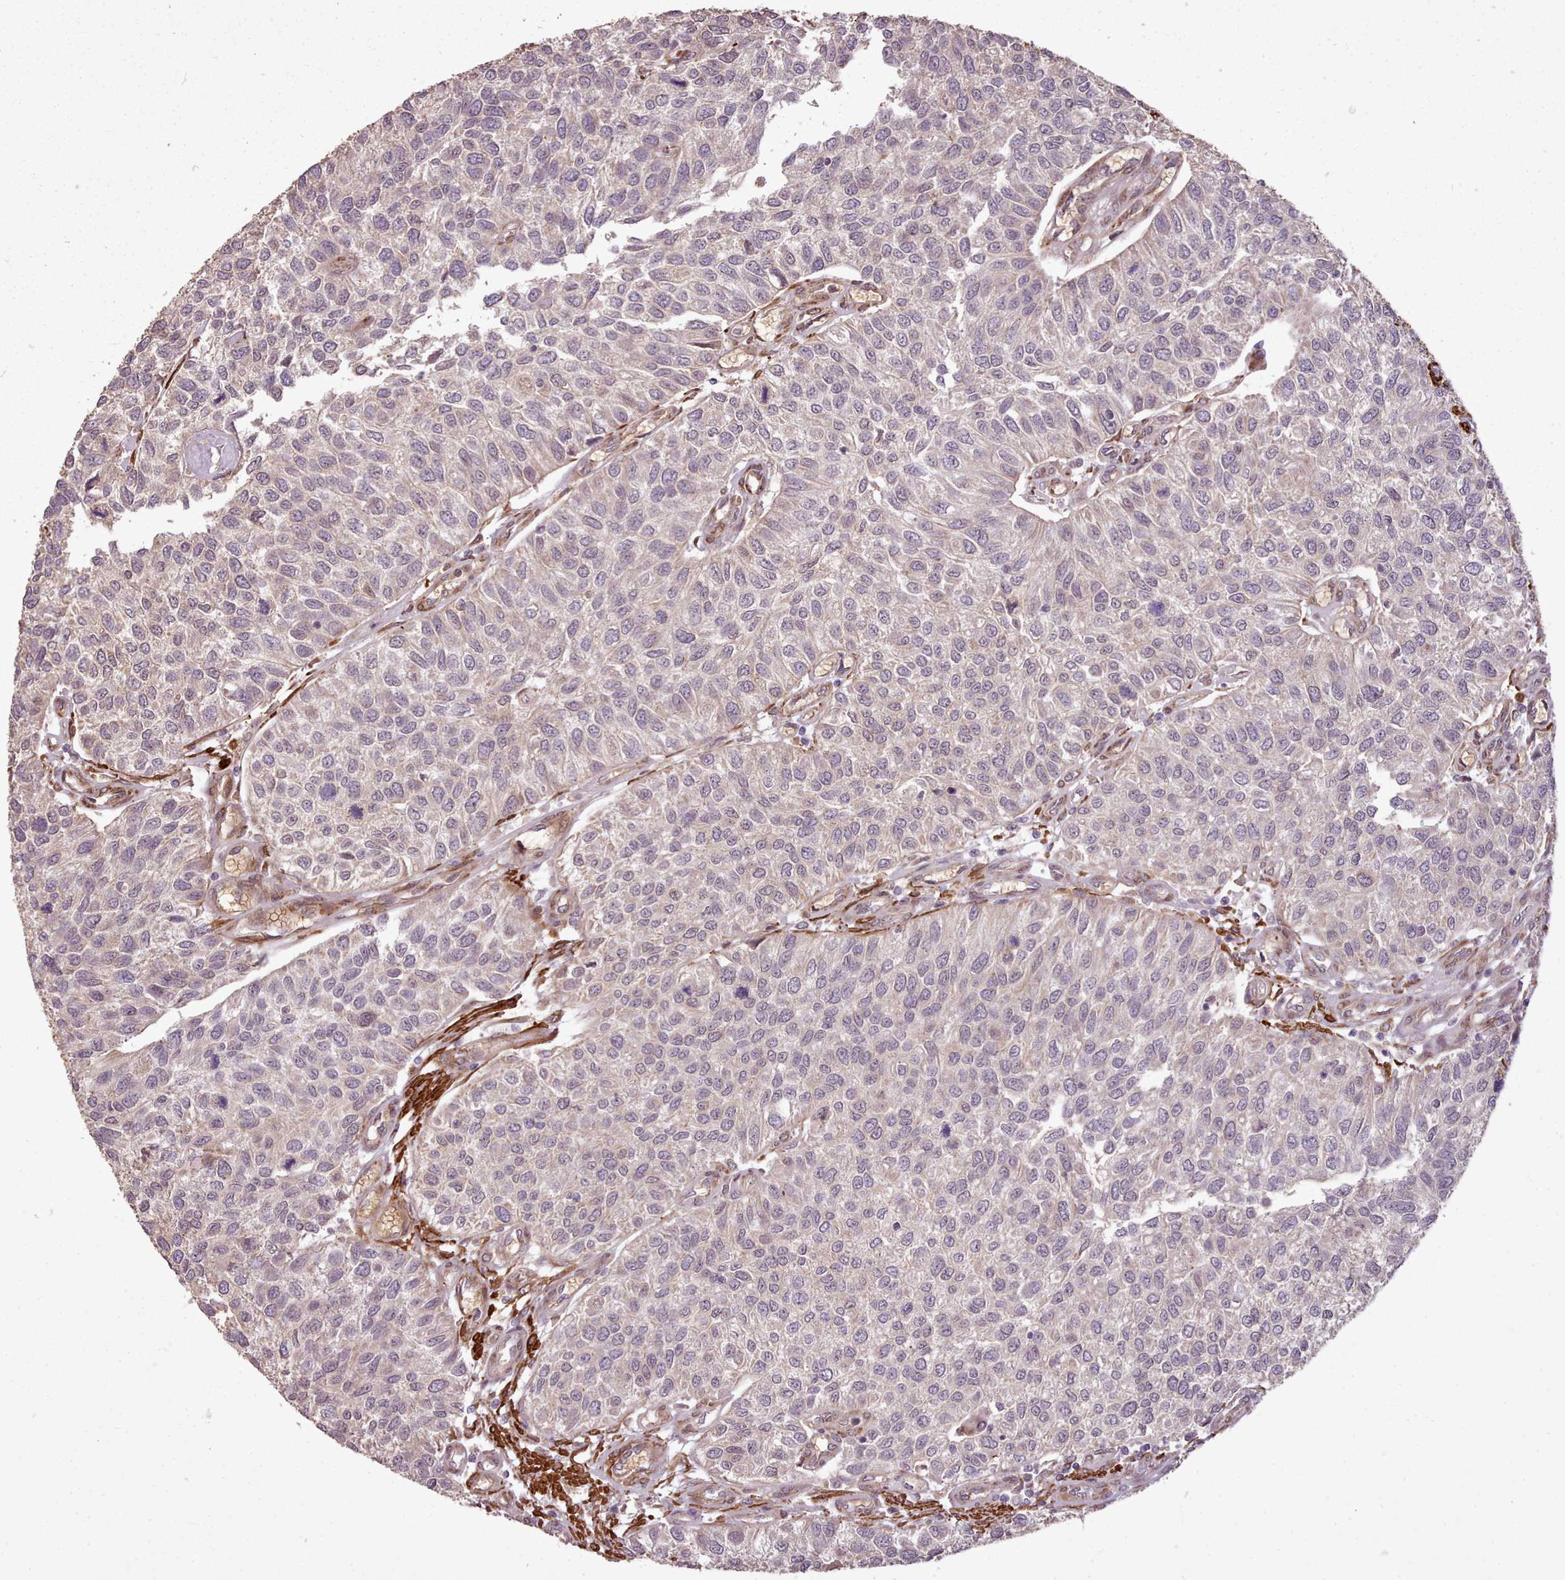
{"staining": {"intensity": "negative", "quantity": "none", "location": "none"}, "tissue": "urothelial cancer", "cell_type": "Tumor cells", "image_type": "cancer", "snomed": [{"axis": "morphology", "description": "Urothelial carcinoma, NOS"}, {"axis": "topography", "description": "Urinary bladder"}], "caption": "A histopathology image of urothelial cancer stained for a protein displays no brown staining in tumor cells. (Immunohistochemistry (ihc), brightfield microscopy, high magnification).", "gene": "CABP1", "patient": {"sex": "male", "age": 55}}